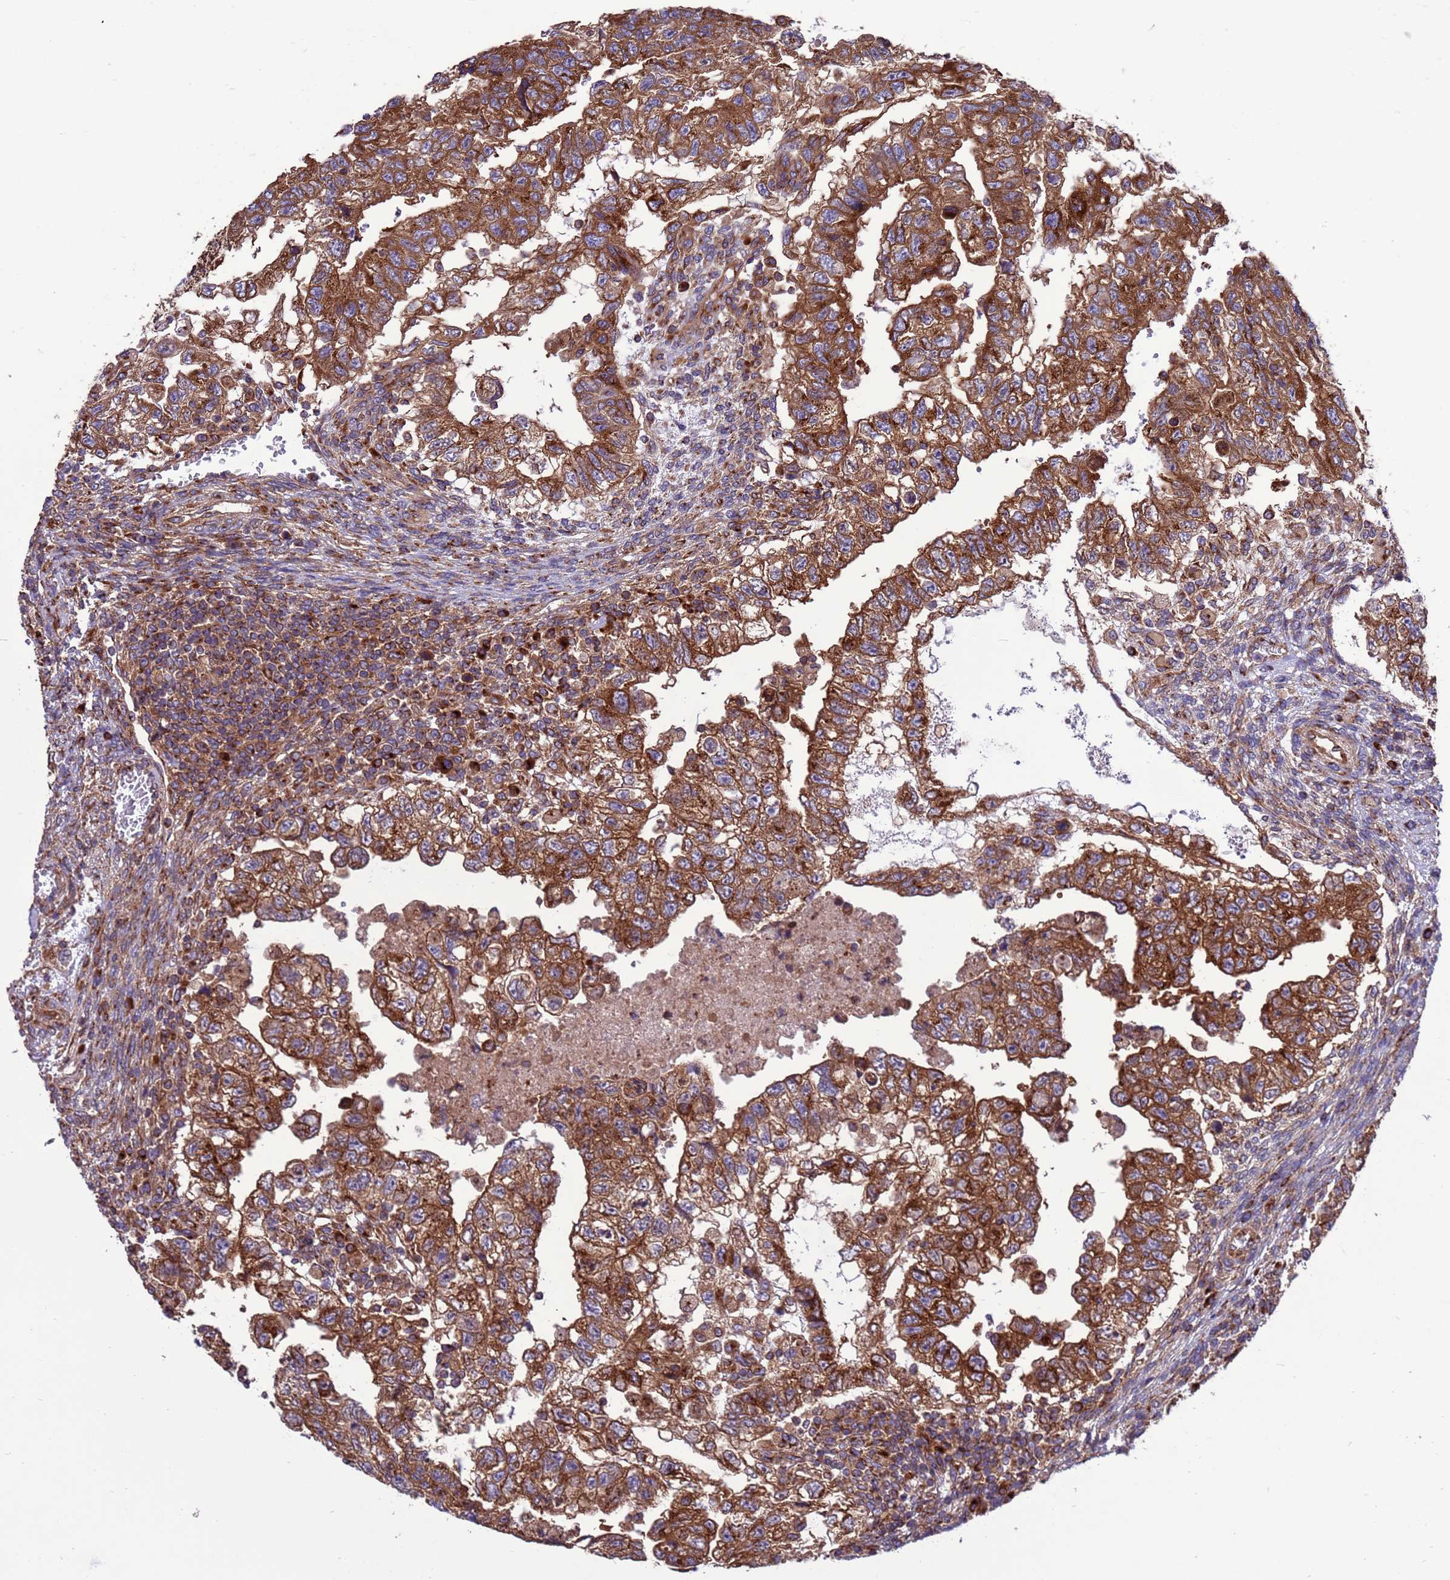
{"staining": {"intensity": "strong", "quantity": ">75%", "location": "cytoplasmic/membranous"}, "tissue": "testis cancer", "cell_type": "Tumor cells", "image_type": "cancer", "snomed": [{"axis": "morphology", "description": "Carcinoma, Embryonal, NOS"}, {"axis": "topography", "description": "Testis"}], "caption": "Embryonal carcinoma (testis) was stained to show a protein in brown. There is high levels of strong cytoplasmic/membranous staining in approximately >75% of tumor cells.", "gene": "ZC3HAV1", "patient": {"sex": "male", "age": 36}}